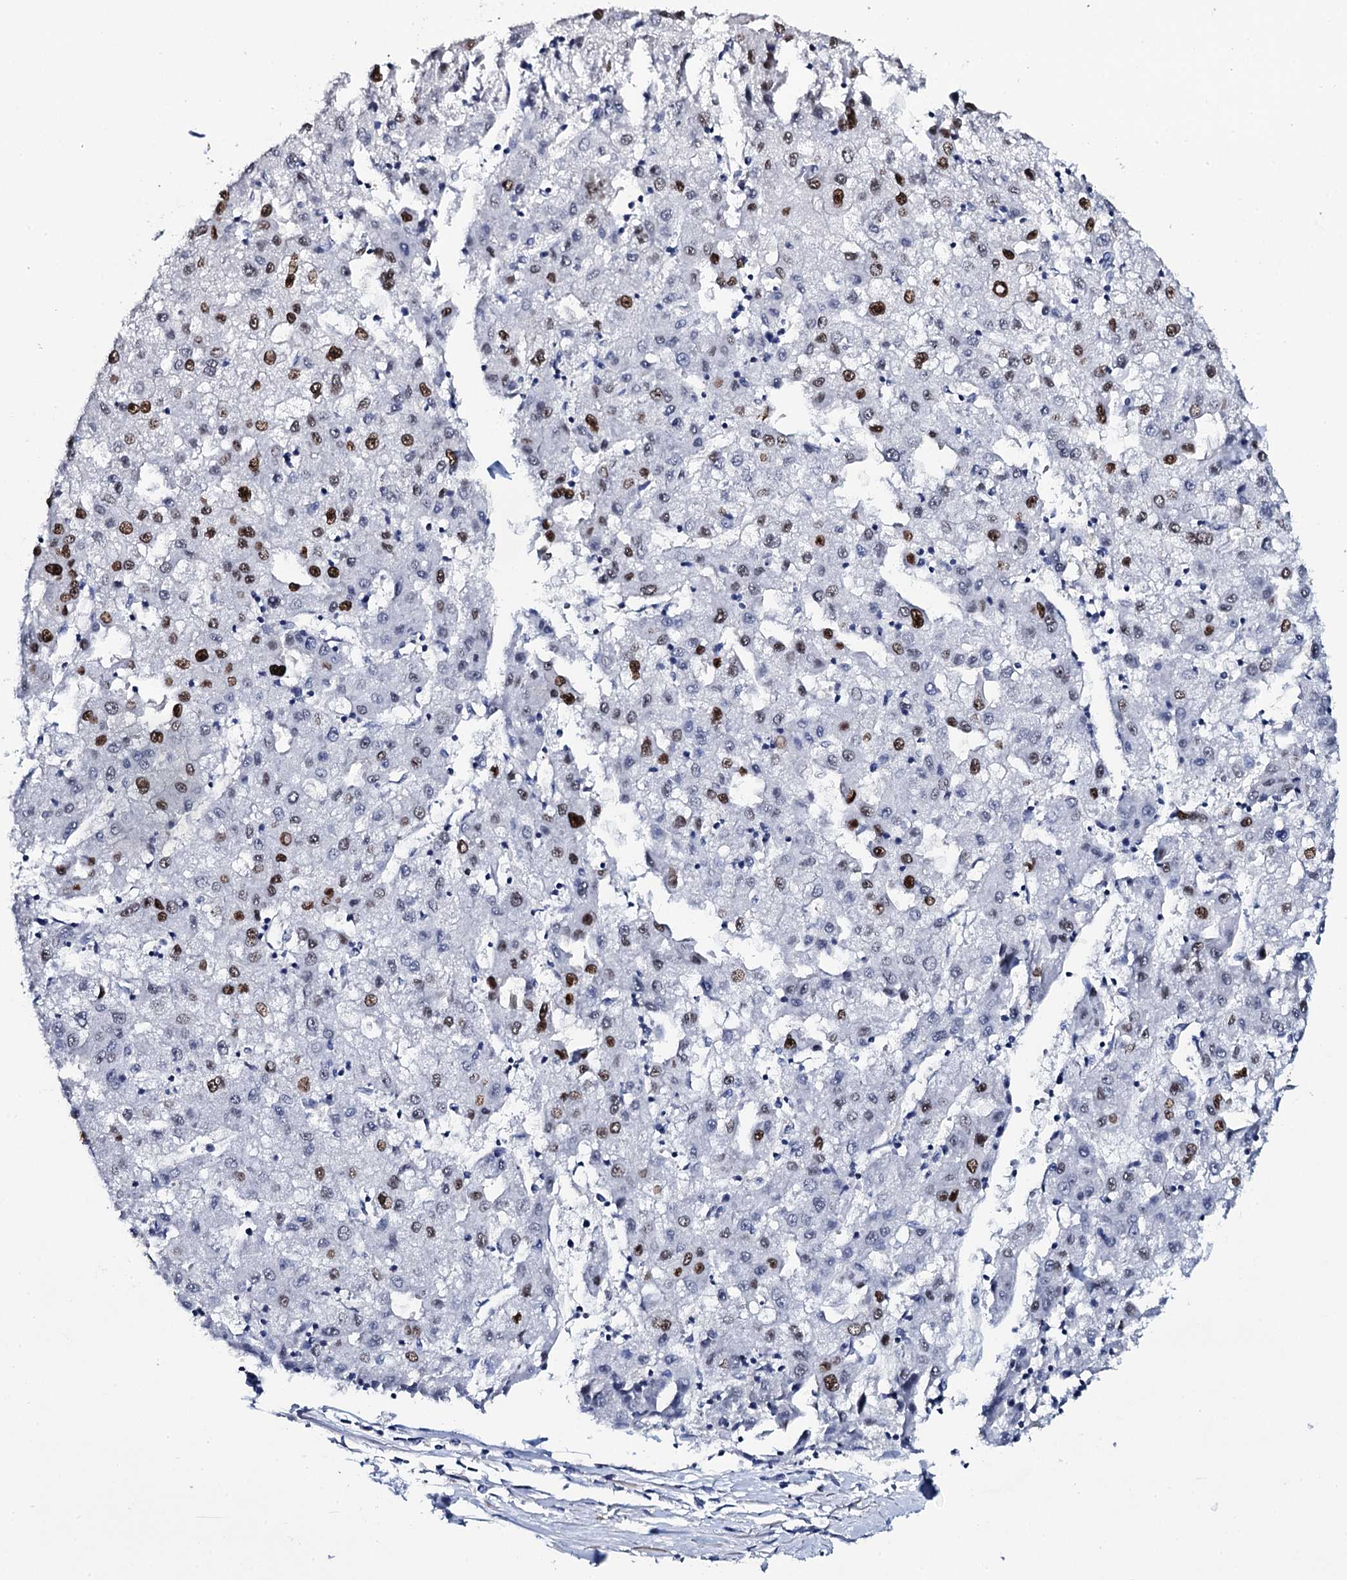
{"staining": {"intensity": "strong", "quantity": "<25%", "location": "nuclear"}, "tissue": "liver cancer", "cell_type": "Tumor cells", "image_type": "cancer", "snomed": [{"axis": "morphology", "description": "Carcinoma, Hepatocellular, NOS"}, {"axis": "topography", "description": "Liver"}], "caption": "A medium amount of strong nuclear positivity is identified in approximately <25% of tumor cells in liver hepatocellular carcinoma tissue. (IHC, brightfield microscopy, high magnification).", "gene": "NPM2", "patient": {"sex": "male", "age": 72}}